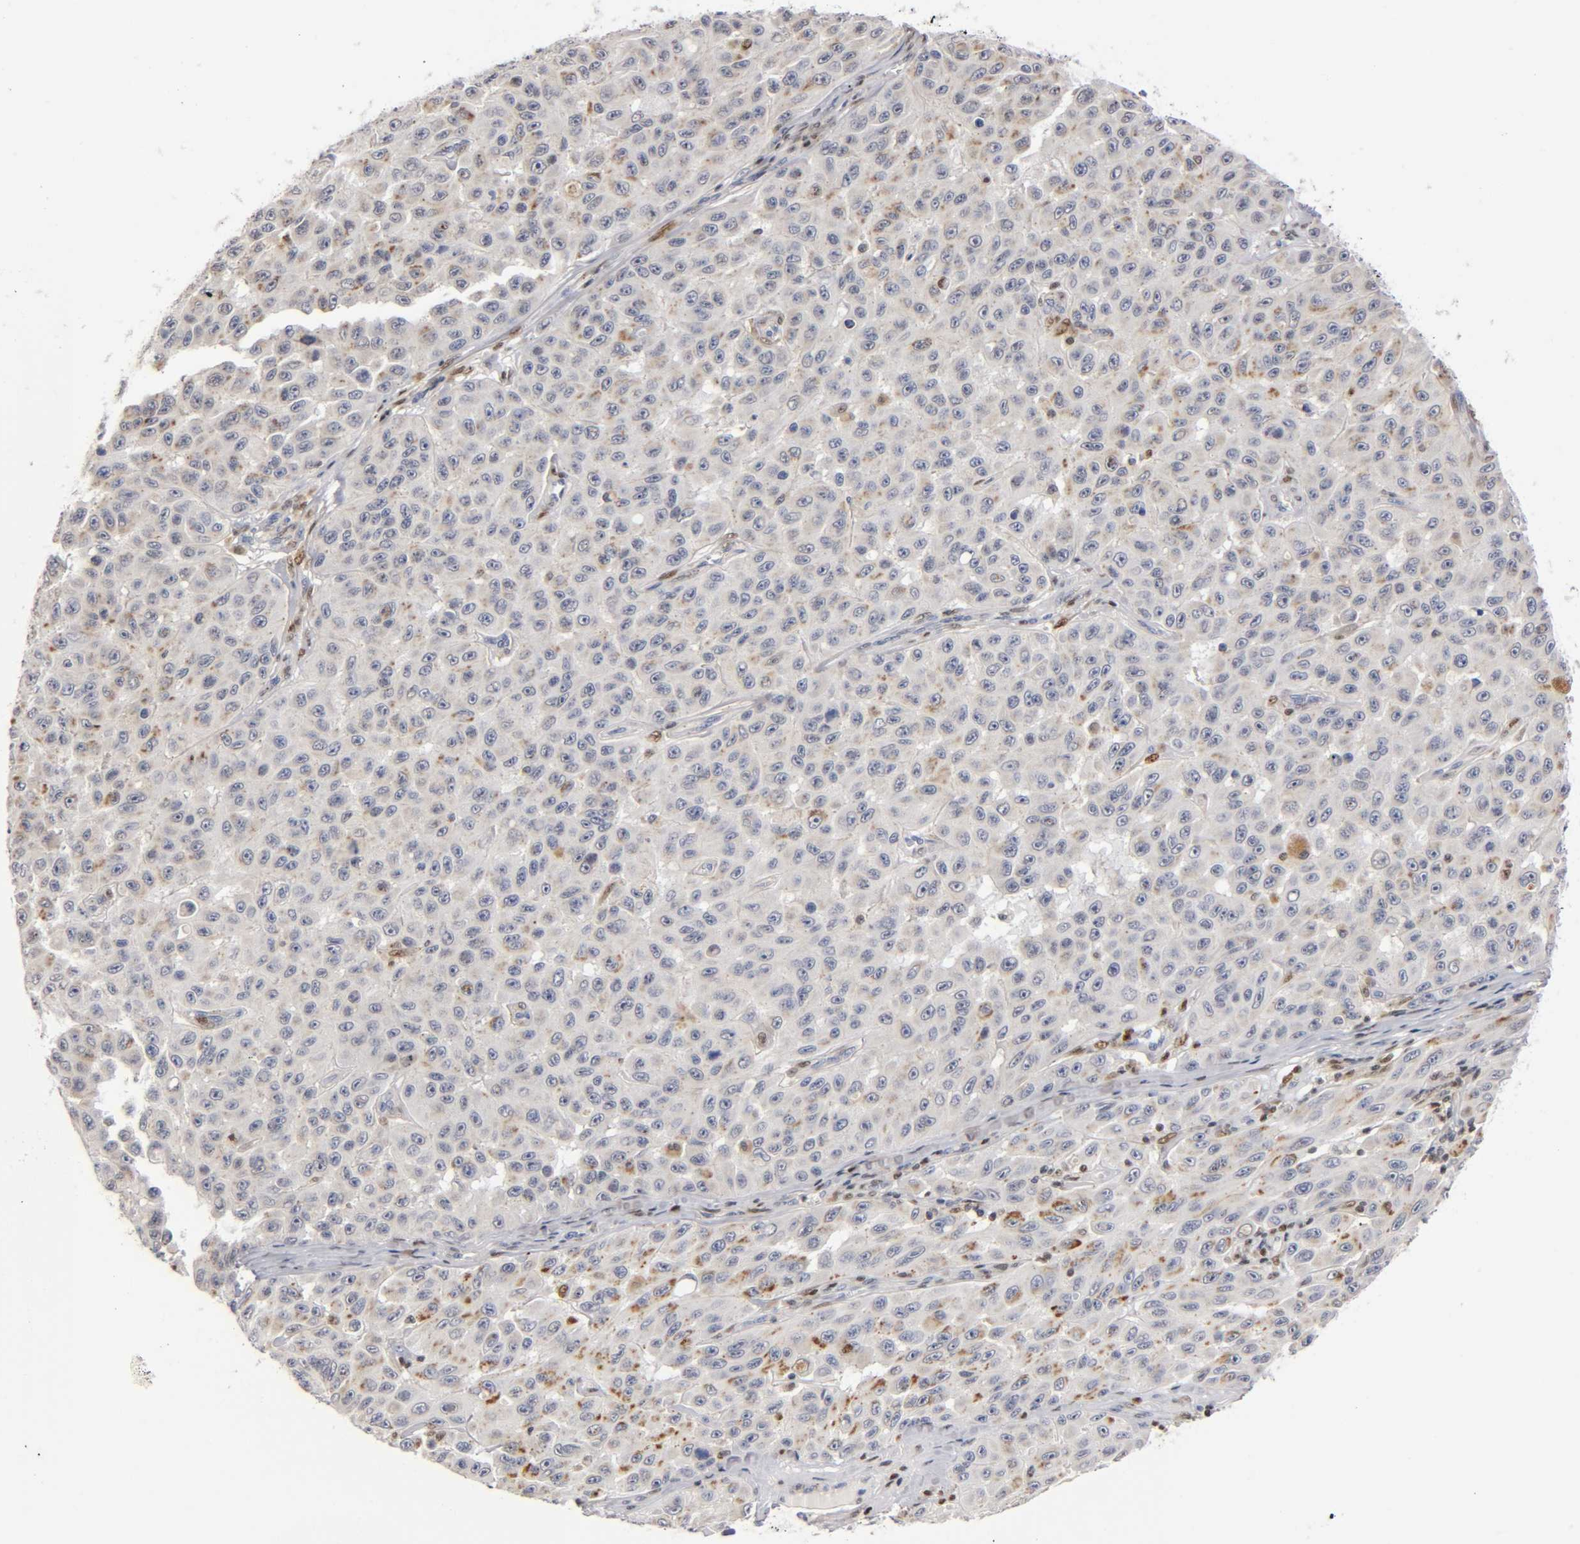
{"staining": {"intensity": "moderate", "quantity": "<25%", "location": "cytoplasmic/membranous"}, "tissue": "melanoma", "cell_type": "Tumor cells", "image_type": "cancer", "snomed": [{"axis": "morphology", "description": "Malignant melanoma, NOS"}, {"axis": "topography", "description": "Skin"}], "caption": "Immunohistochemical staining of human melanoma displays low levels of moderate cytoplasmic/membranous protein staining in approximately <25% of tumor cells.", "gene": "RUNX1", "patient": {"sex": "male", "age": 30}}